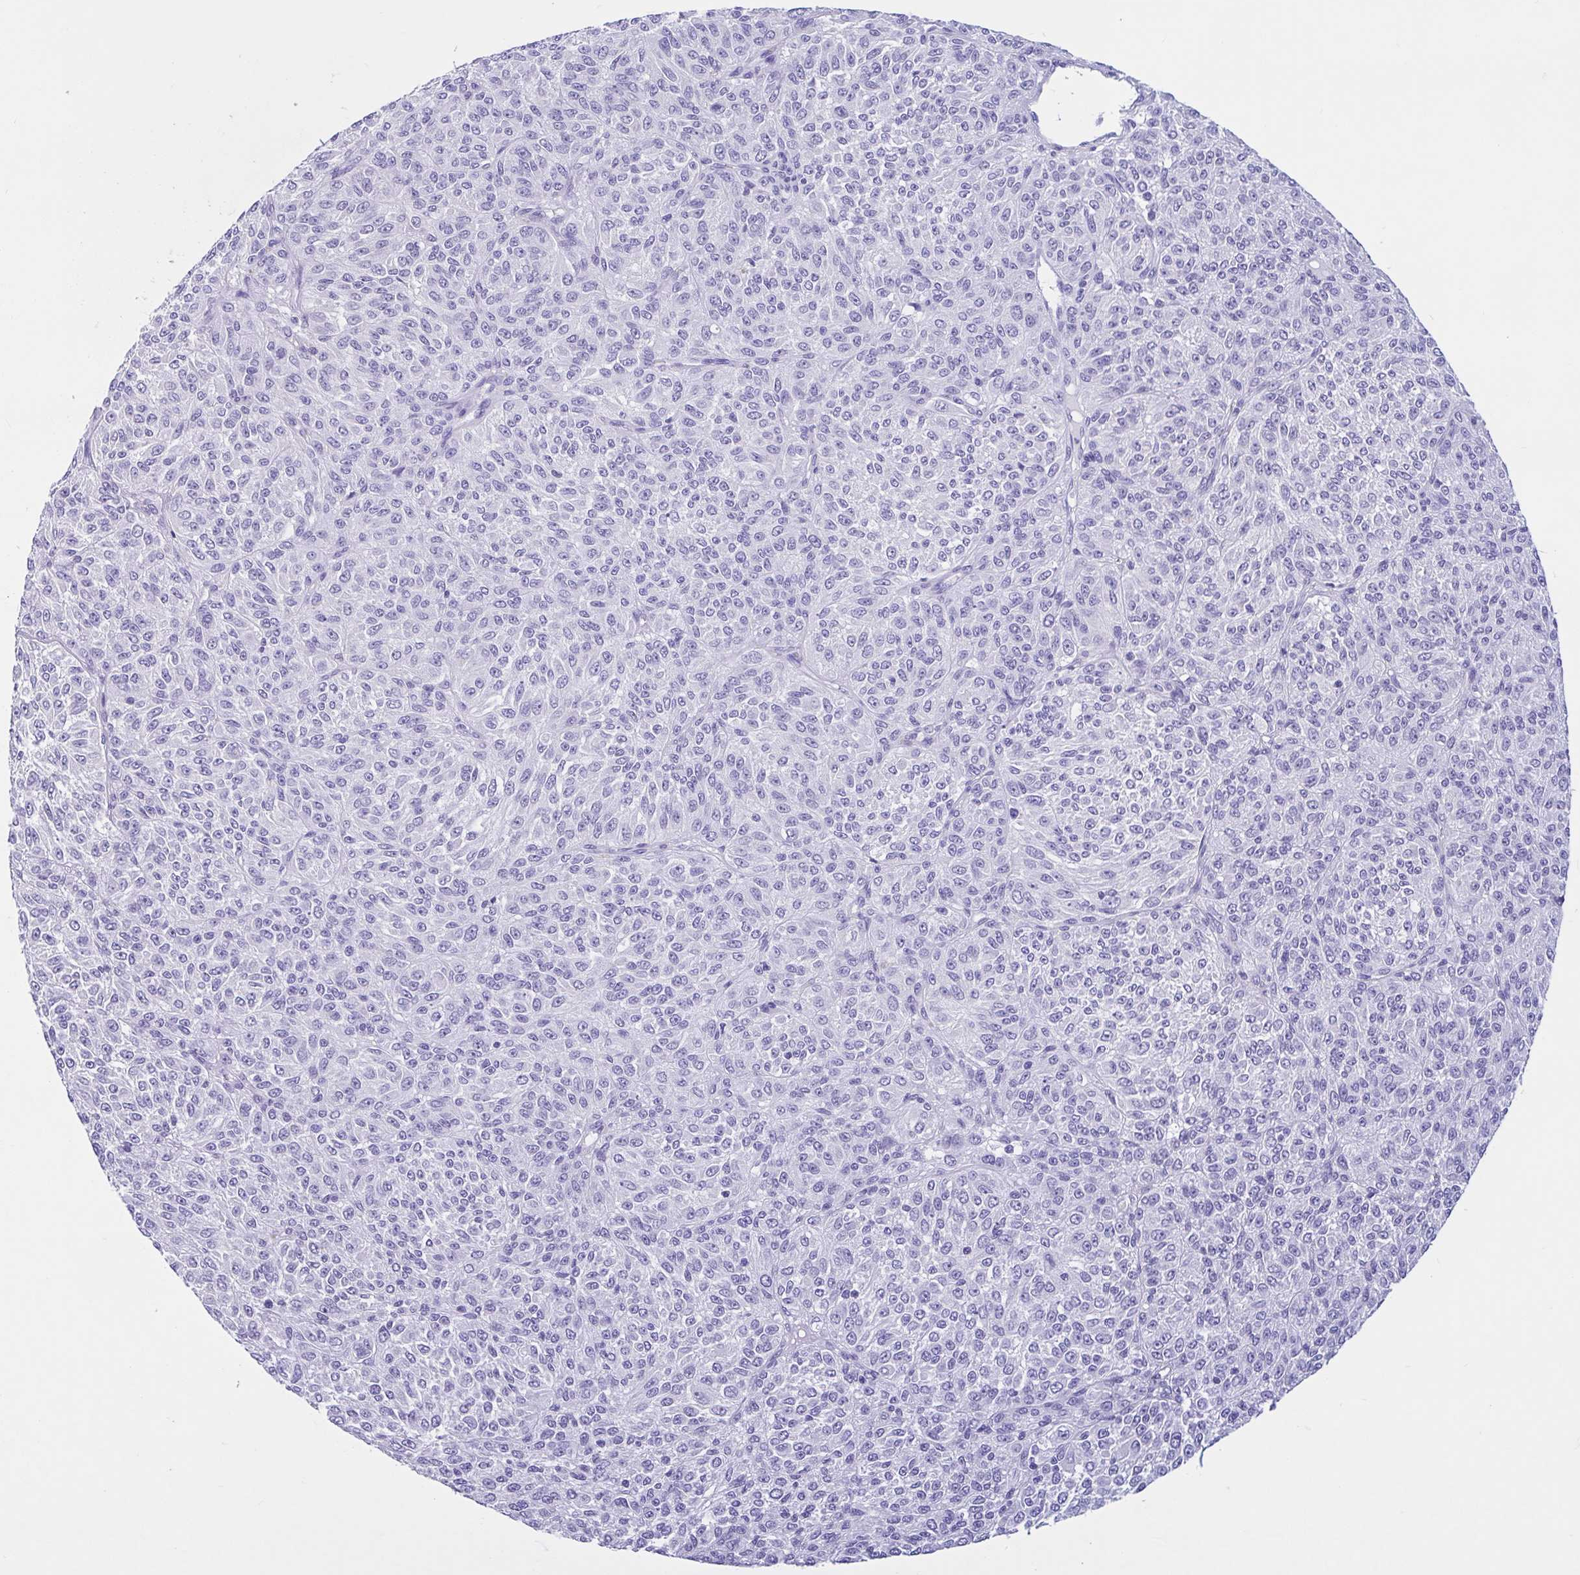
{"staining": {"intensity": "negative", "quantity": "none", "location": "none"}, "tissue": "melanoma", "cell_type": "Tumor cells", "image_type": "cancer", "snomed": [{"axis": "morphology", "description": "Malignant melanoma, Metastatic site"}, {"axis": "topography", "description": "Brain"}], "caption": "IHC image of neoplastic tissue: human melanoma stained with DAB shows no significant protein expression in tumor cells.", "gene": "OR4N4", "patient": {"sex": "female", "age": 56}}